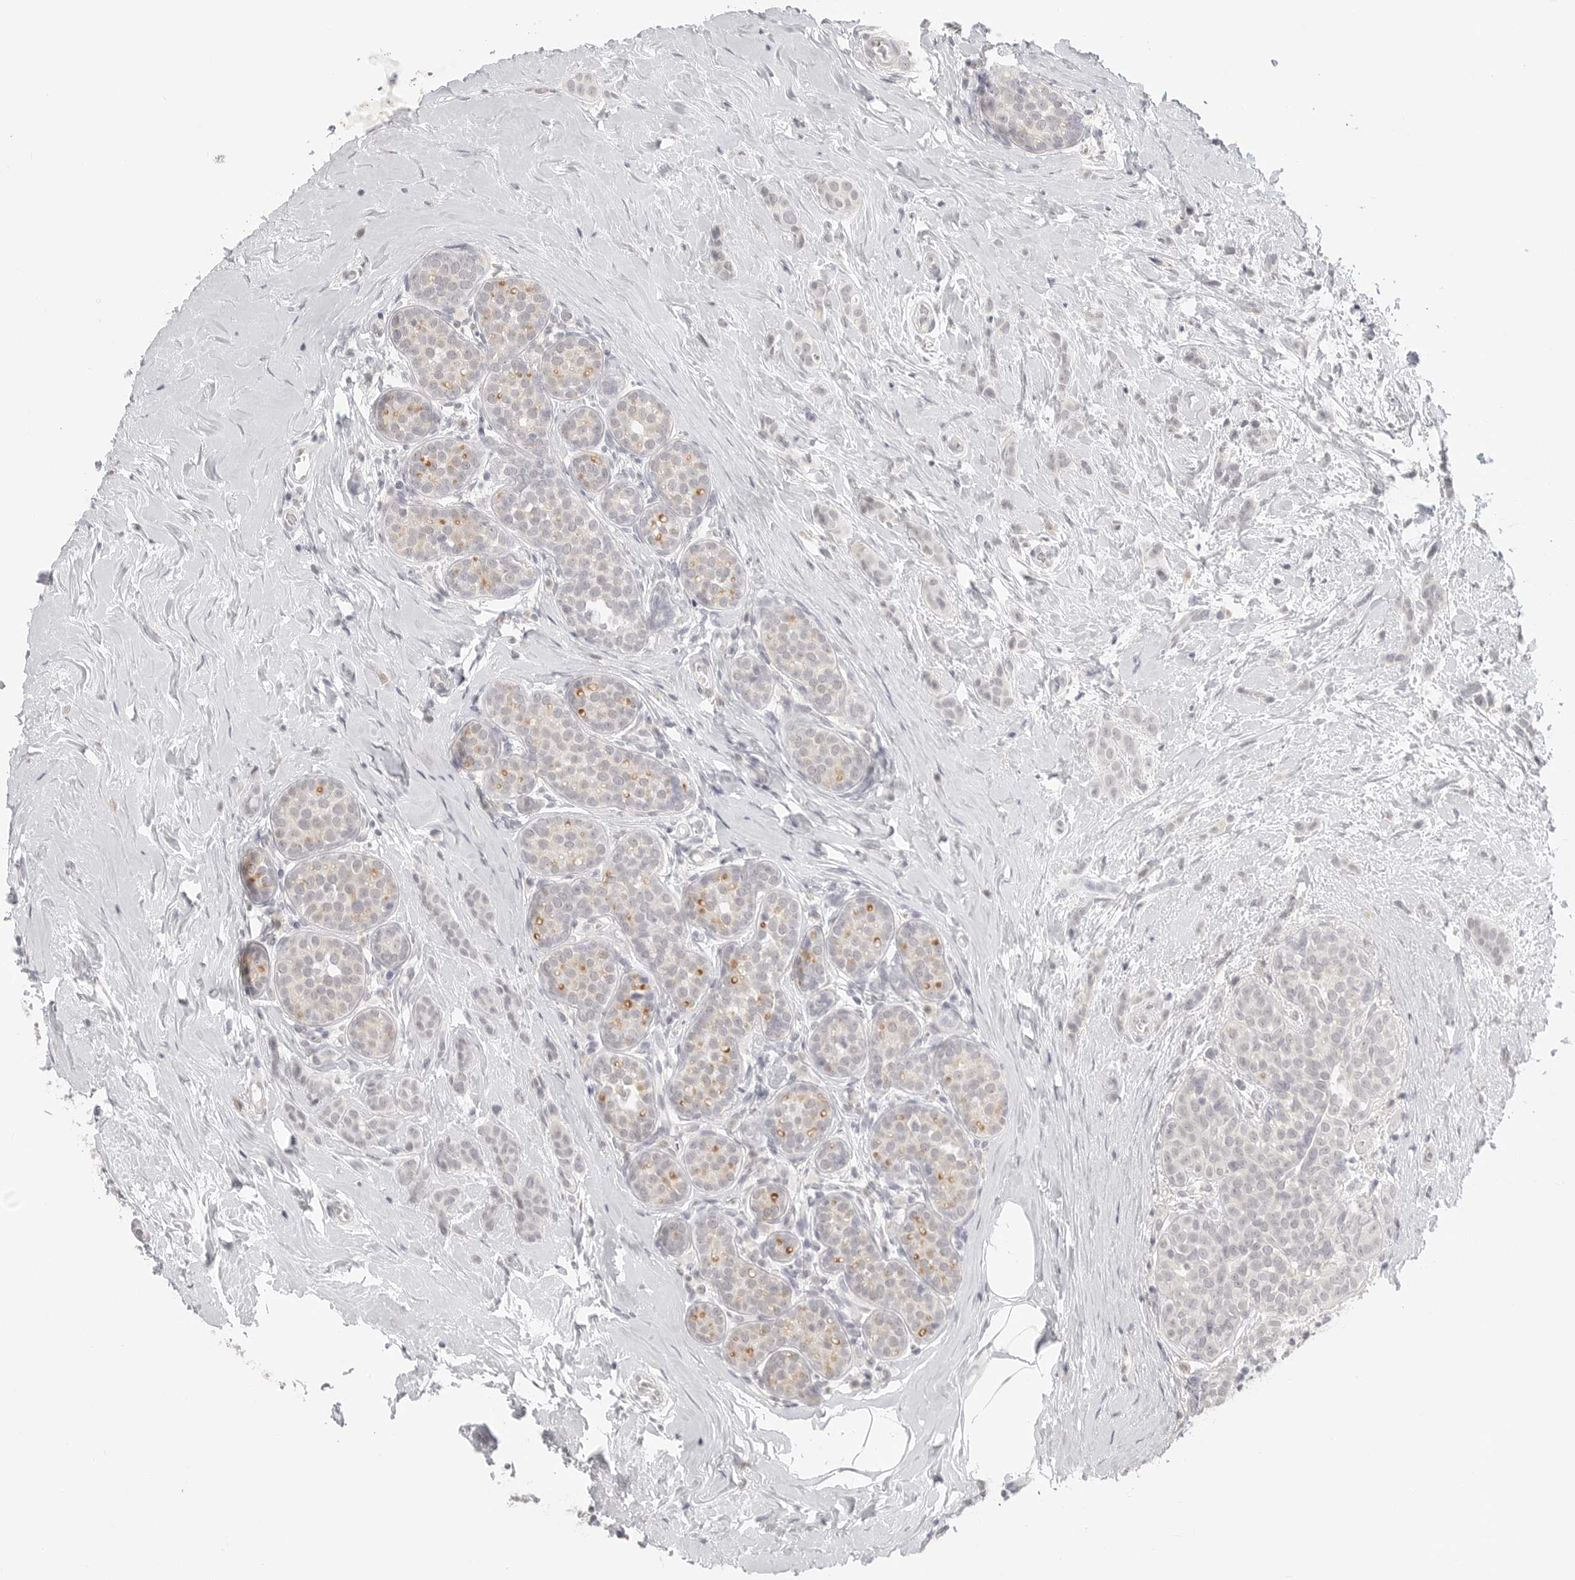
{"staining": {"intensity": "negative", "quantity": "none", "location": "none"}, "tissue": "breast cancer", "cell_type": "Tumor cells", "image_type": "cancer", "snomed": [{"axis": "morphology", "description": "Lobular carcinoma, in situ"}, {"axis": "morphology", "description": "Lobular carcinoma"}, {"axis": "topography", "description": "Breast"}], "caption": "This is a image of IHC staining of breast lobular carcinoma, which shows no staining in tumor cells.", "gene": "KLK11", "patient": {"sex": "female", "age": 41}}